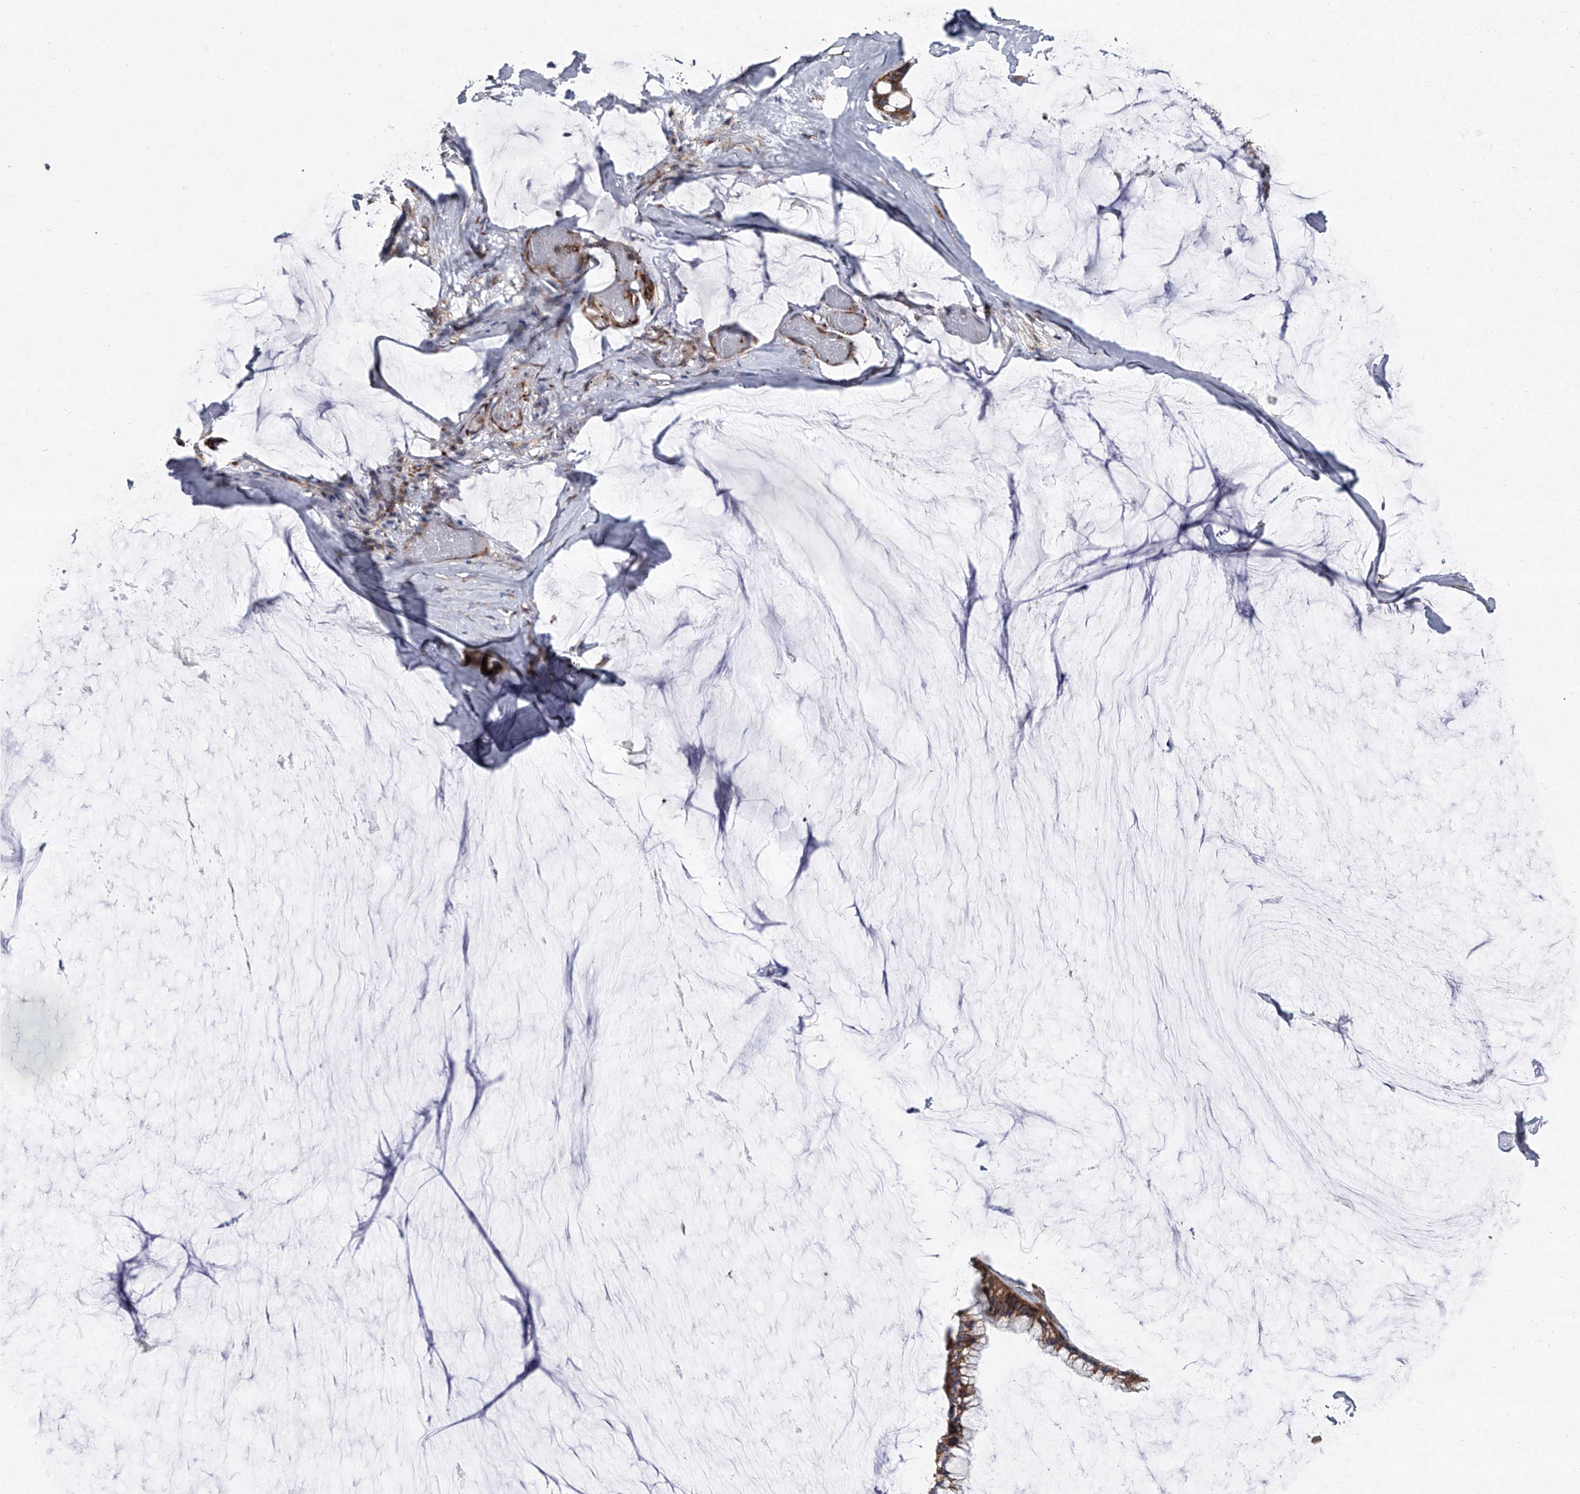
{"staining": {"intensity": "moderate", "quantity": ">75%", "location": "cytoplasmic/membranous"}, "tissue": "ovarian cancer", "cell_type": "Tumor cells", "image_type": "cancer", "snomed": [{"axis": "morphology", "description": "Cystadenocarcinoma, mucinous, NOS"}, {"axis": "topography", "description": "Ovary"}], "caption": "Immunohistochemical staining of human ovarian cancer displays moderate cytoplasmic/membranous protein staining in approximately >75% of tumor cells.", "gene": "ZC3H15", "patient": {"sex": "female", "age": 39}}